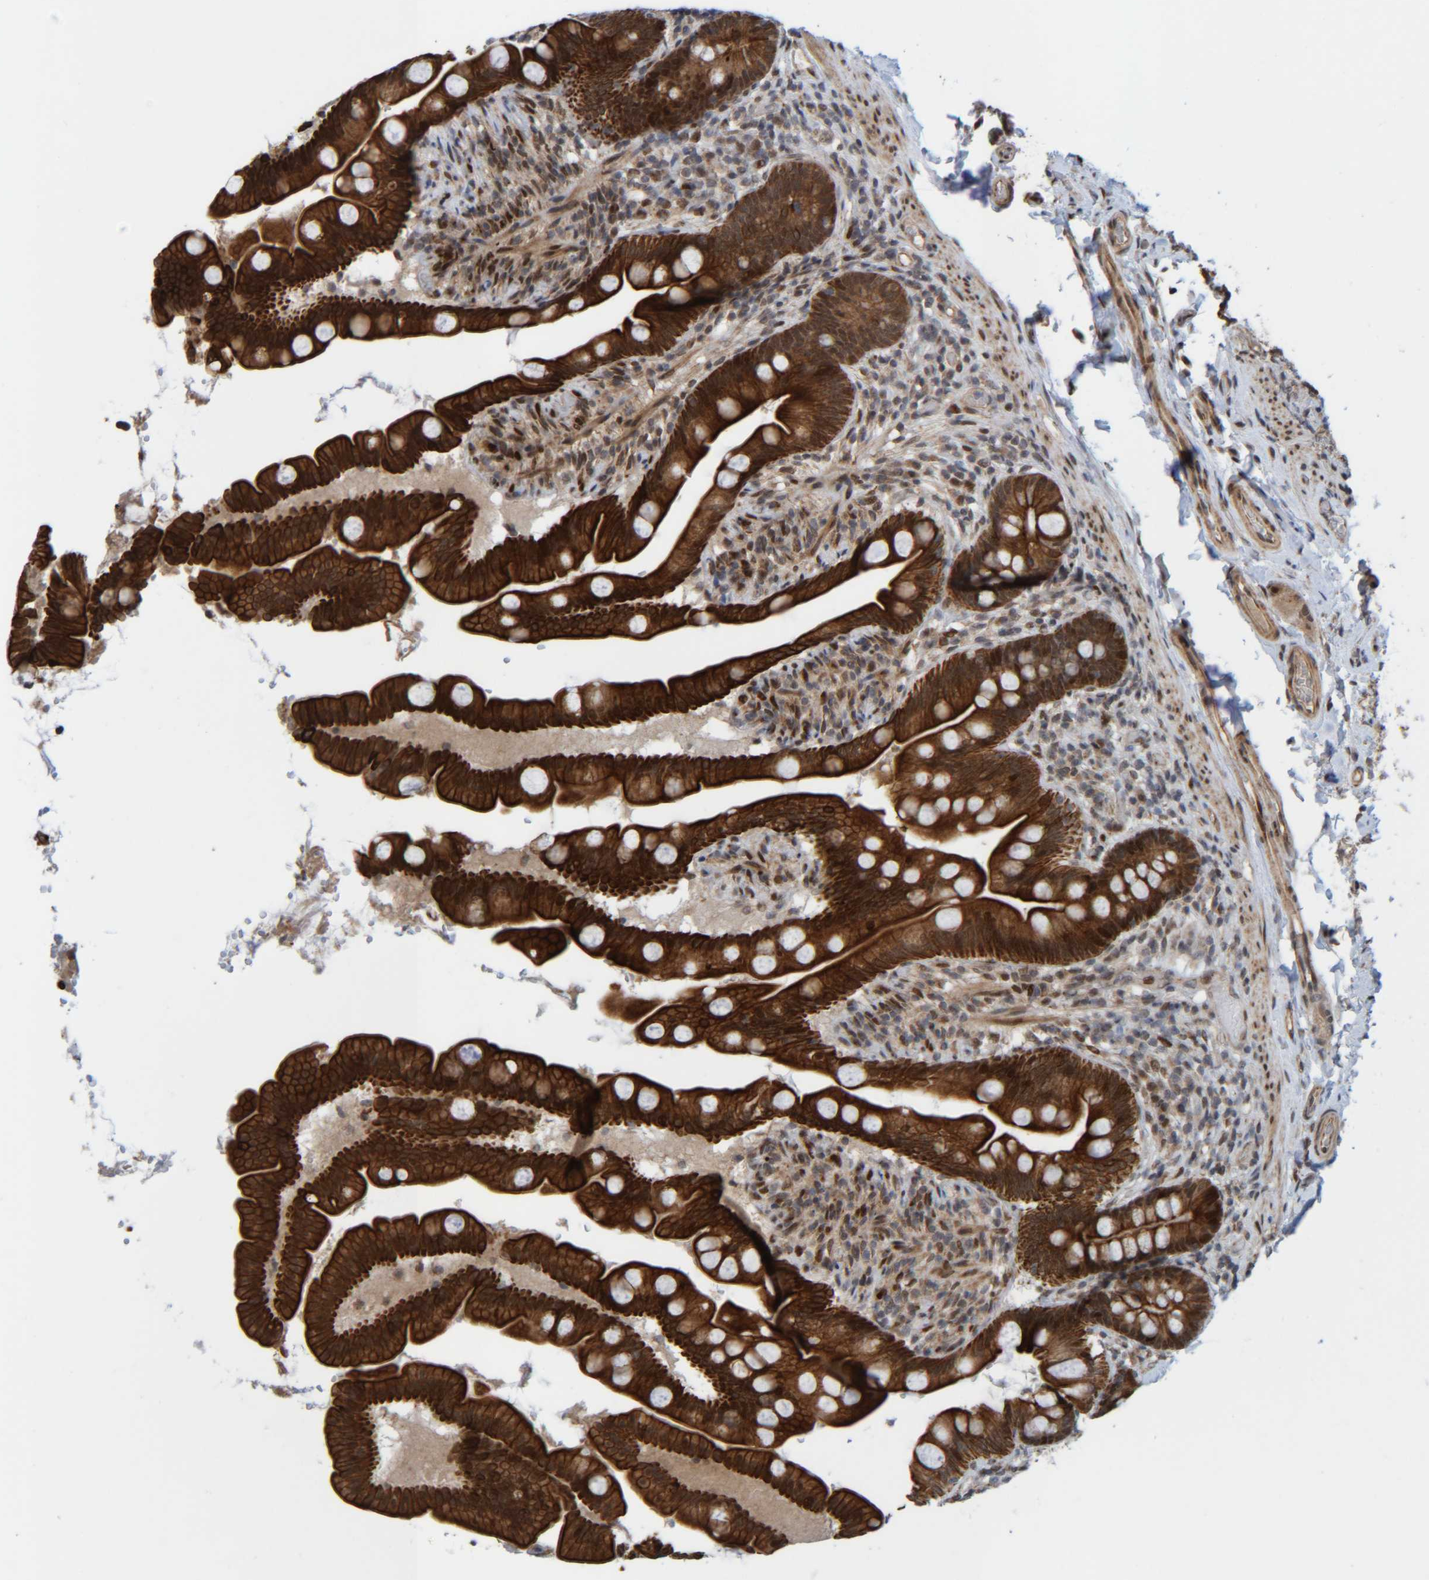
{"staining": {"intensity": "strong", "quantity": ">75%", "location": "cytoplasmic/membranous"}, "tissue": "small intestine", "cell_type": "Glandular cells", "image_type": "normal", "snomed": [{"axis": "morphology", "description": "Normal tissue, NOS"}, {"axis": "topography", "description": "Small intestine"}], "caption": "Glandular cells display high levels of strong cytoplasmic/membranous expression in approximately >75% of cells in unremarkable human small intestine. The staining was performed using DAB (3,3'-diaminobenzidine), with brown indicating positive protein expression. Nuclei are stained blue with hematoxylin.", "gene": "CCDC57", "patient": {"sex": "female", "age": 56}}